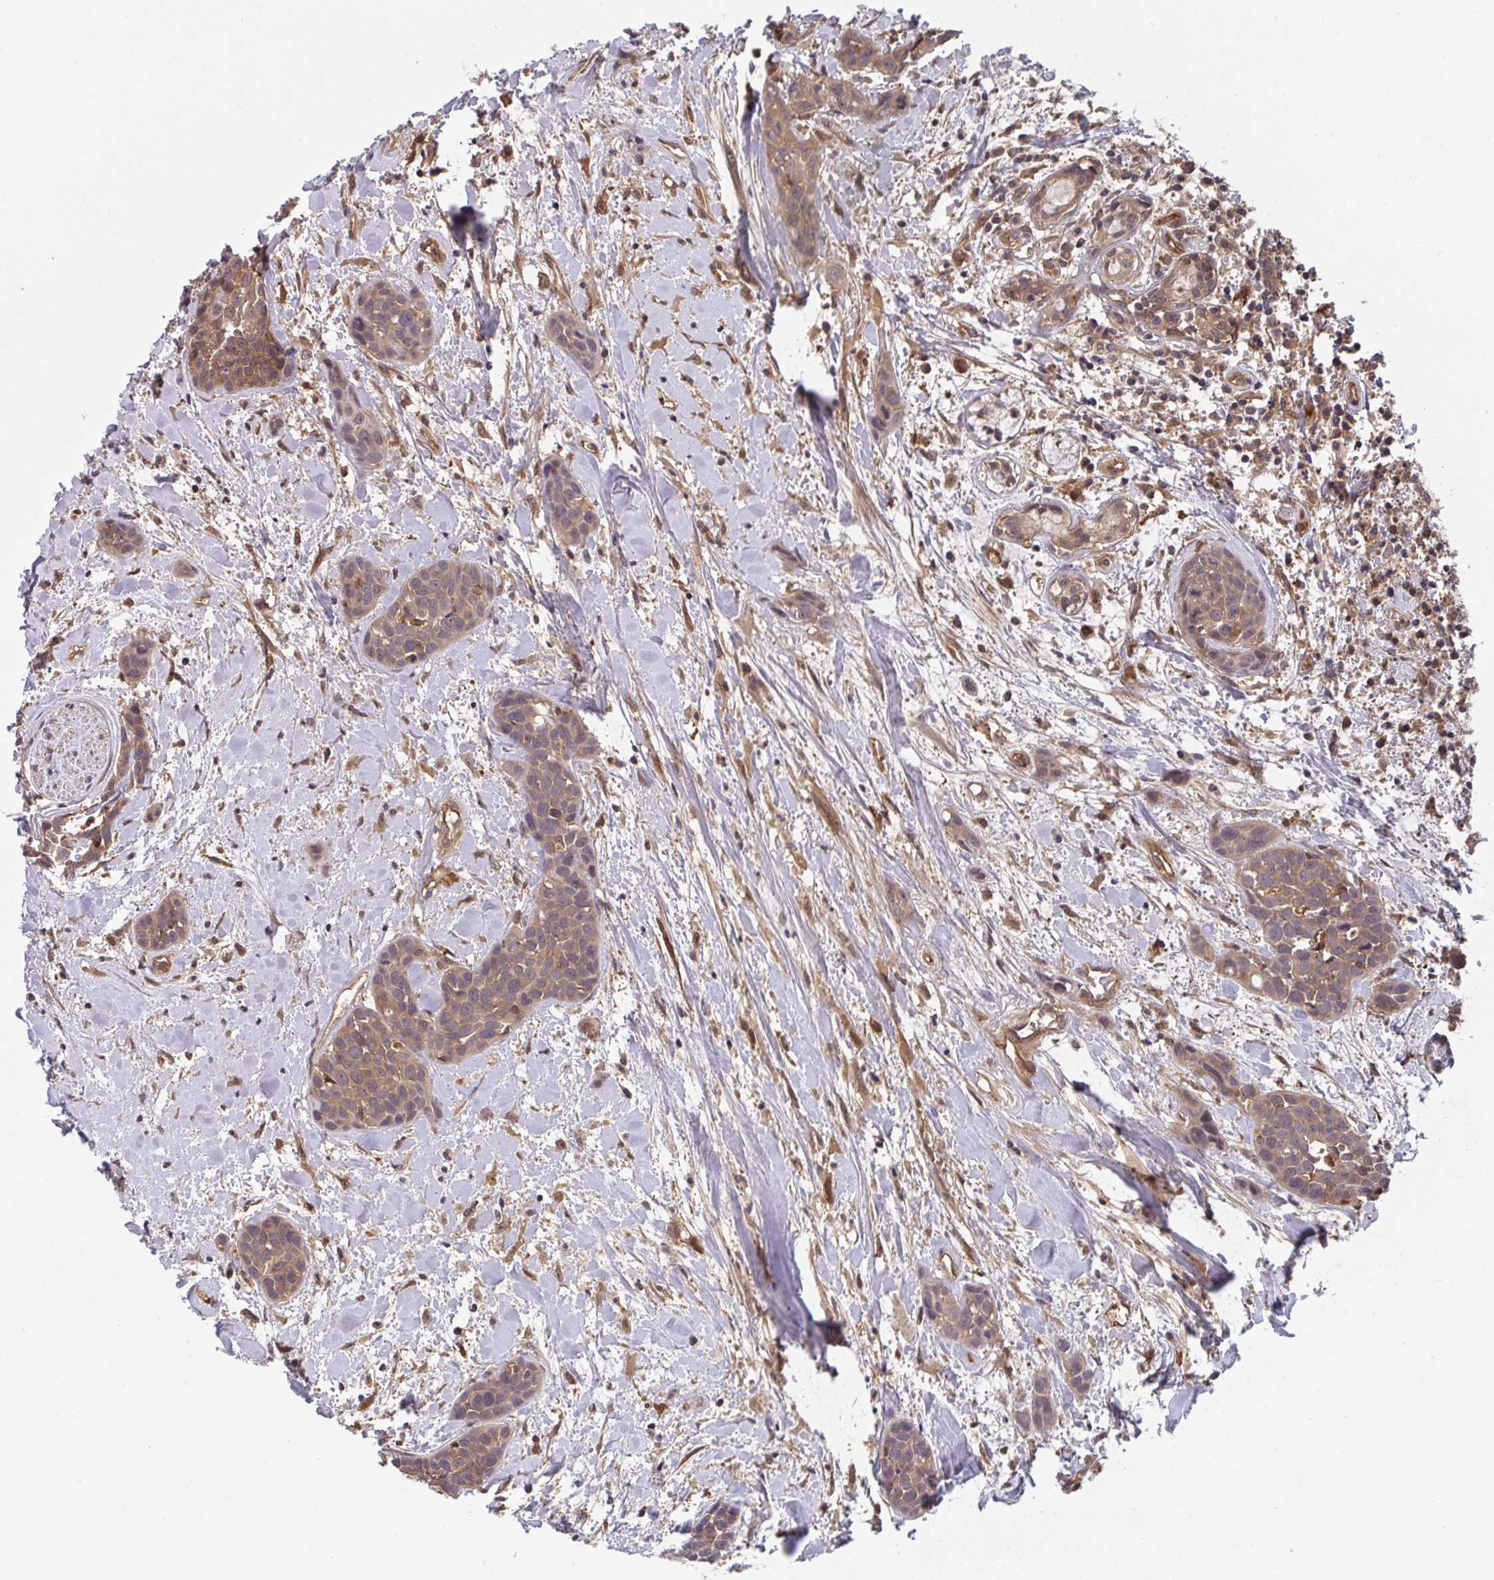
{"staining": {"intensity": "weak", "quantity": "25%-75%", "location": "cytoplasmic/membranous,nuclear"}, "tissue": "head and neck cancer", "cell_type": "Tumor cells", "image_type": "cancer", "snomed": [{"axis": "morphology", "description": "Squamous cell carcinoma, NOS"}, {"axis": "topography", "description": "Head-Neck"}], "caption": "IHC photomicrograph of squamous cell carcinoma (head and neck) stained for a protein (brown), which reveals low levels of weak cytoplasmic/membranous and nuclear positivity in approximately 25%-75% of tumor cells.", "gene": "TIGAR", "patient": {"sex": "female", "age": 50}}